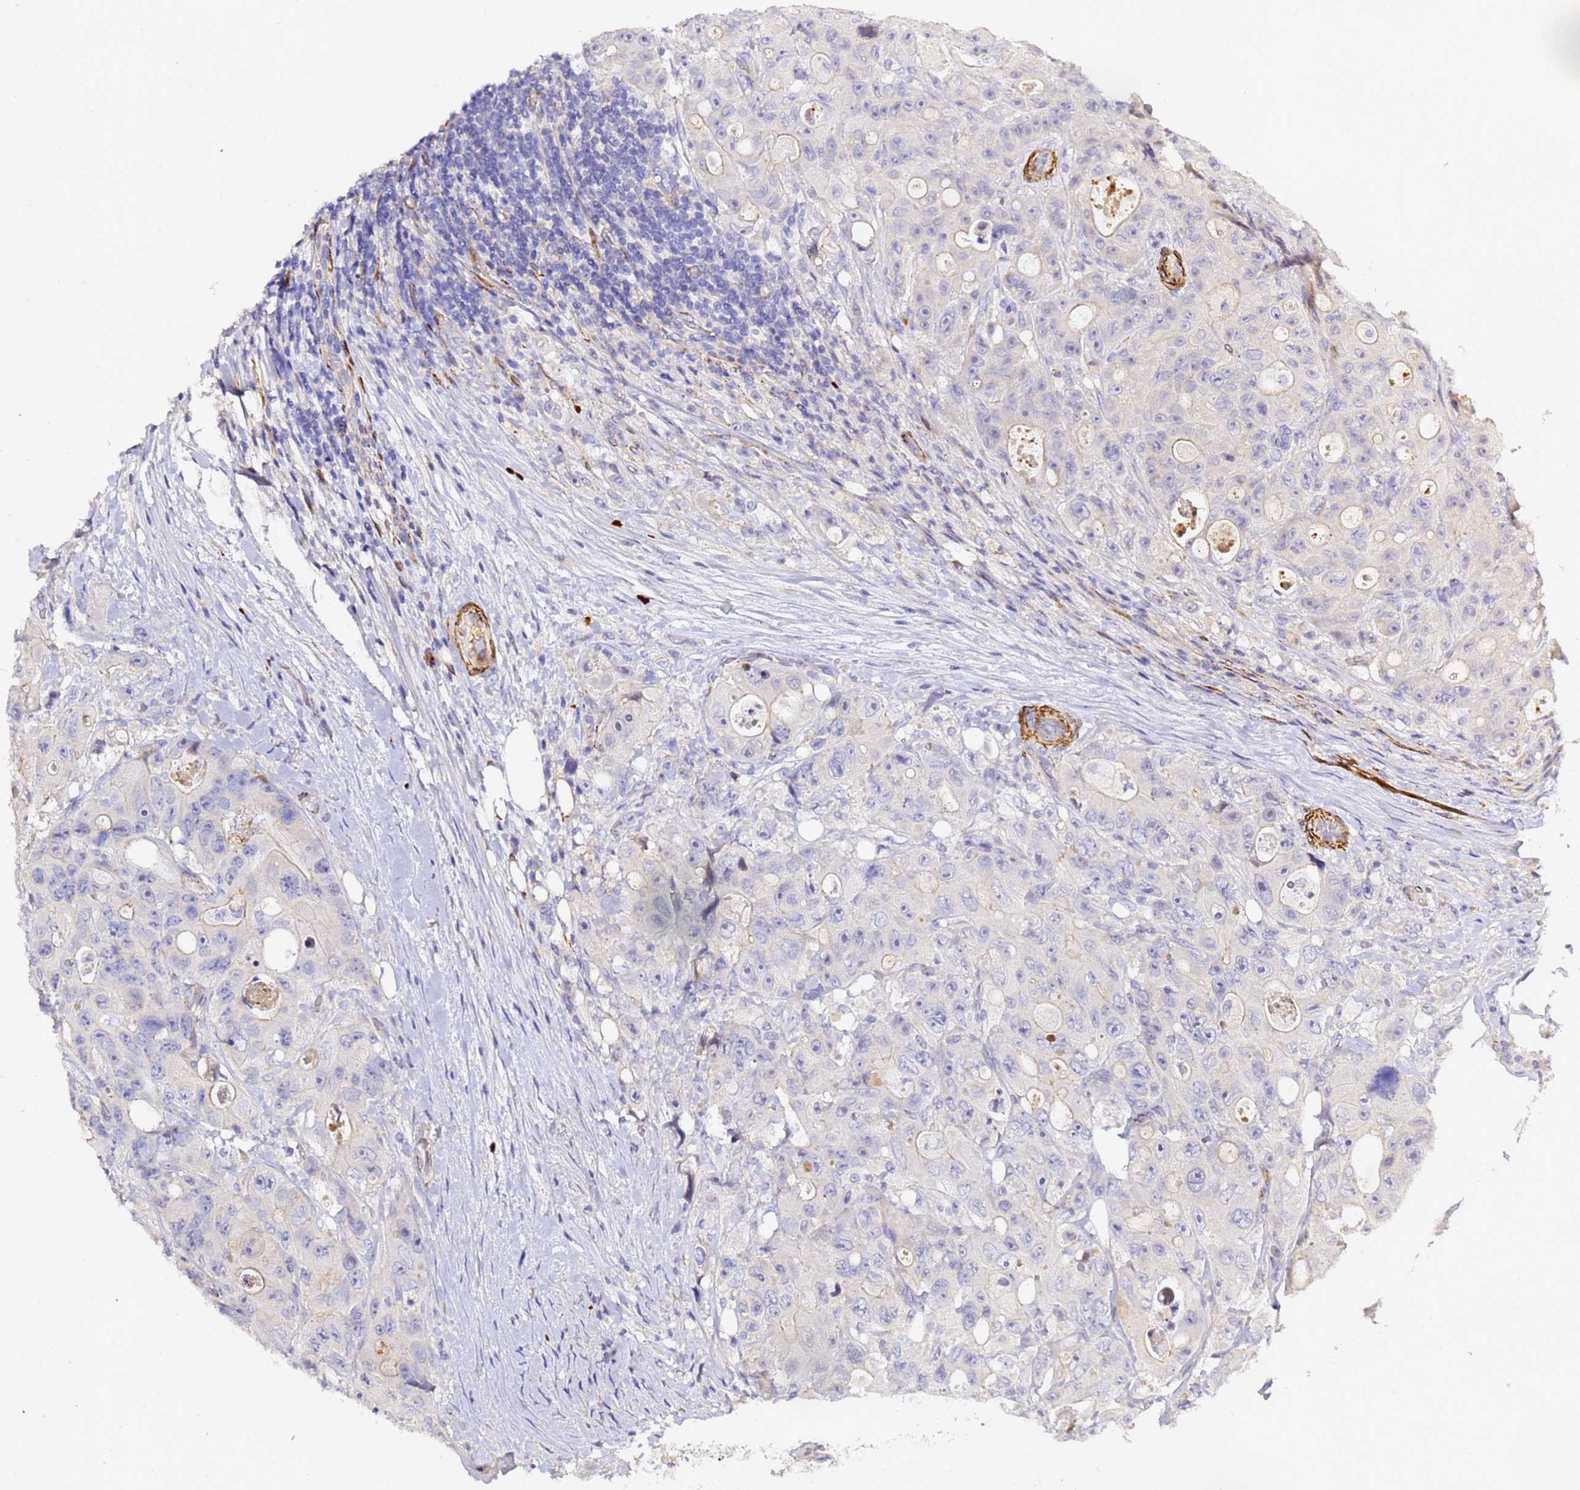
{"staining": {"intensity": "negative", "quantity": "none", "location": "none"}, "tissue": "colorectal cancer", "cell_type": "Tumor cells", "image_type": "cancer", "snomed": [{"axis": "morphology", "description": "Adenocarcinoma, NOS"}, {"axis": "topography", "description": "Colon"}], "caption": "Tumor cells are negative for brown protein staining in adenocarcinoma (colorectal).", "gene": "CFH", "patient": {"sex": "female", "age": 46}}